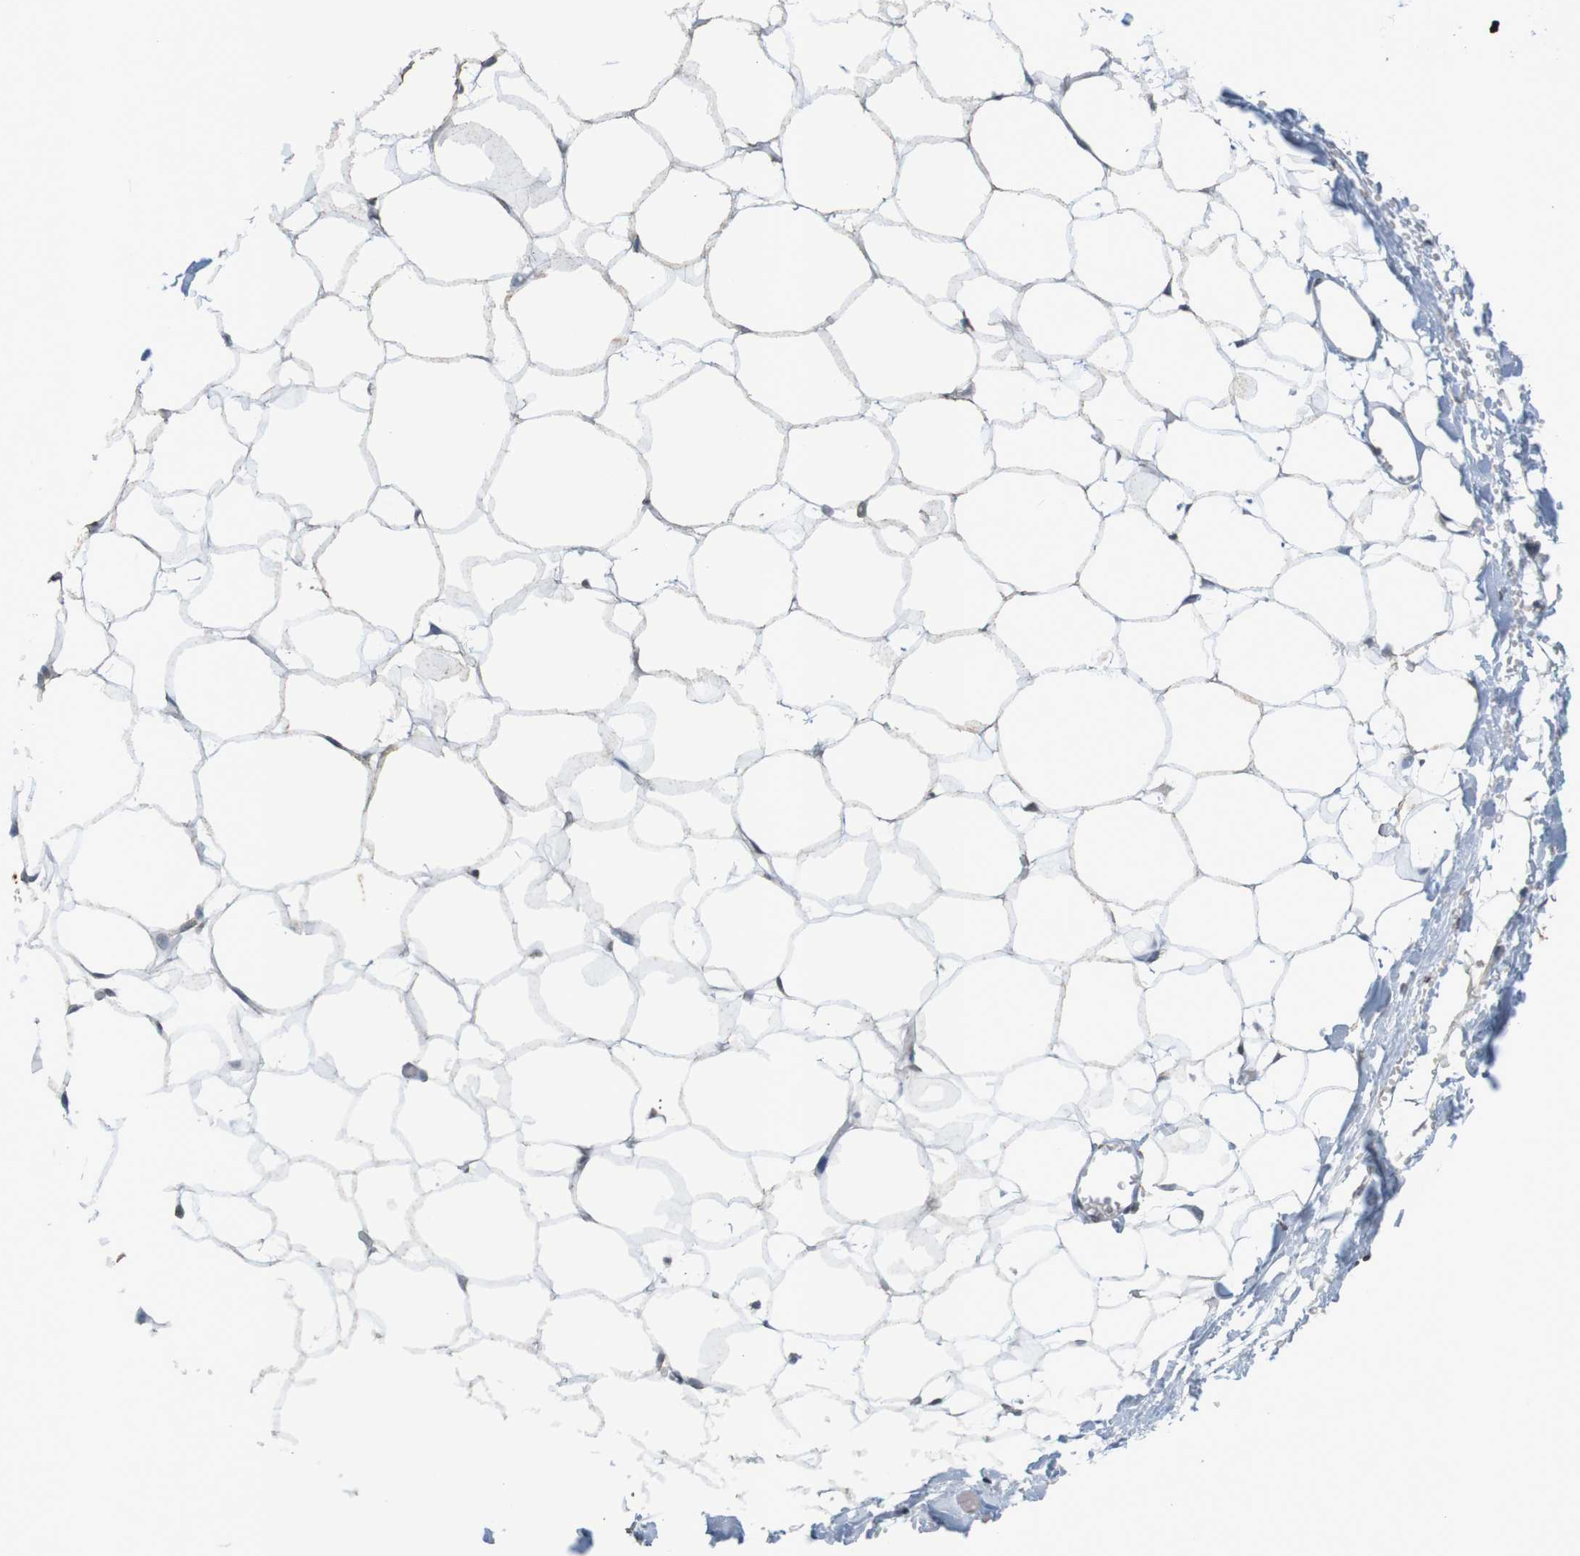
{"staining": {"intensity": "weak", "quantity": "25%-75%", "location": "cytoplasmic/membranous"}, "tissue": "adipose tissue", "cell_type": "Adipocytes", "image_type": "normal", "snomed": [{"axis": "morphology", "description": "Normal tissue, NOS"}, {"axis": "topography", "description": "Breast"}, {"axis": "topography", "description": "Adipose tissue"}], "caption": "High-magnification brightfield microscopy of benign adipose tissue stained with DAB (brown) and counterstained with hematoxylin (blue). adipocytes exhibit weak cytoplasmic/membranous positivity is seen in about25%-75% of cells.", "gene": "GFI1", "patient": {"sex": "female", "age": 25}}